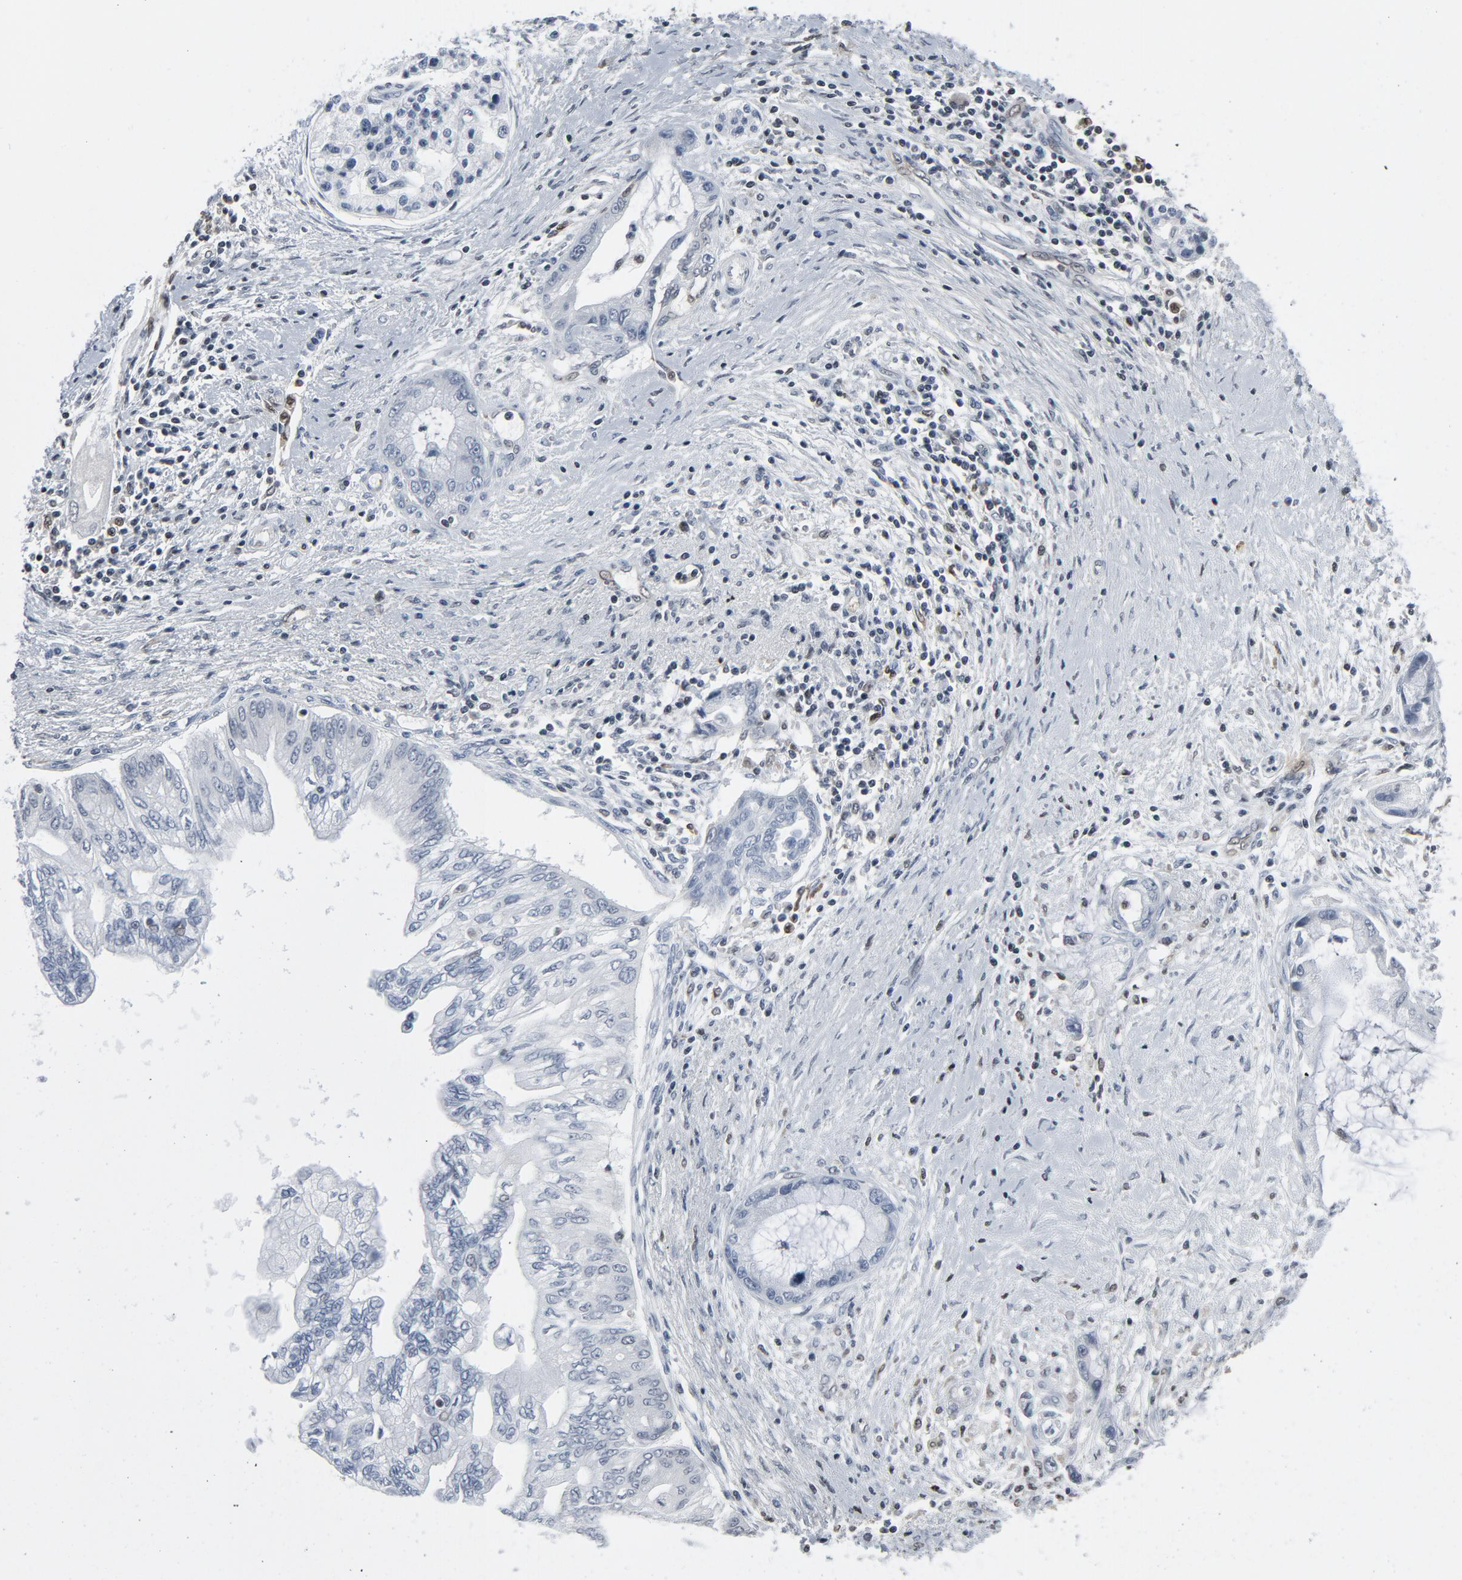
{"staining": {"intensity": "negative", "quantity": "none", "location": "none"}, "tissue": "pancreatic cancer", "cell_type": "Tumor cells", "image_type": "cancer", "snomed": [{"axis": "morphology", "description": "Adenocarcinoma, NOS"}, {"axis": "topography", "description": "Pancreas"}], "caption": "Immunohistochemistry photomicrograph of neoplastic tissue: pancreatic cancer stained with DAB exhibits no significant protein positivity in tumor cells.", "gene": "STAT5A", "patient": {"sex": "female", "age": 59}}